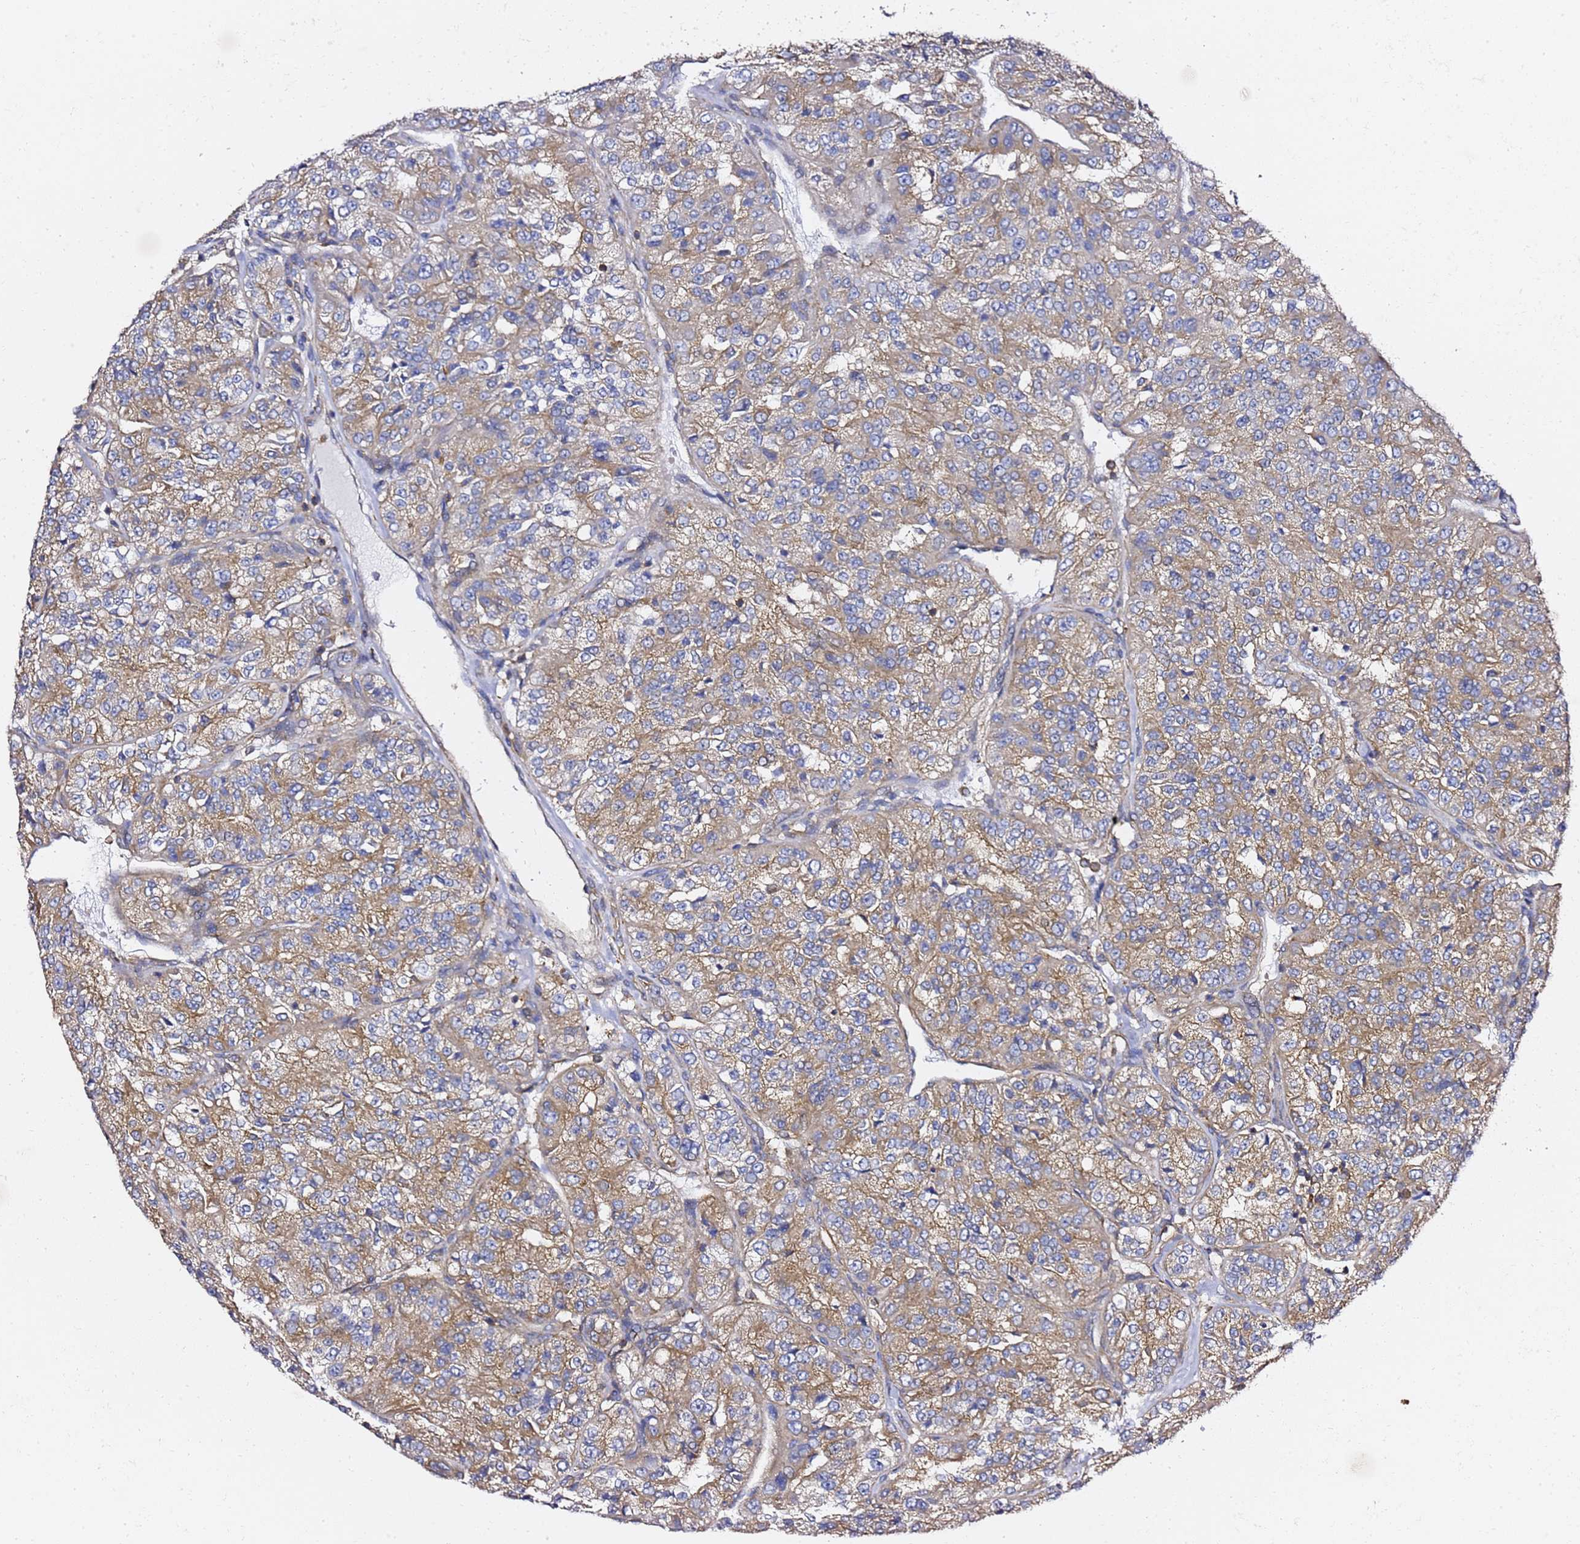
{"staining": {"intensity": "moderate", "quantity": ">75%", "location": "cytoplasmic/membranous"}, "tissue": "renal cancer", "cell_type": "Tumor cells", "image_type": "cancer", "snomed": [{"axis": "morphology", "description": "Adenocarcinoma, NOS"}, {"axis": "topography", "description": "Kidney"}], "caption": "About >75% of tumor cells in renal cancer (adenocarcinoma) exhibit moderate cytoplasmic/membranous protein positivity as visualized by brown immunohistochemical staining.", "gene": "TPST1", "patient": {"sex": "female", "age": 63}}